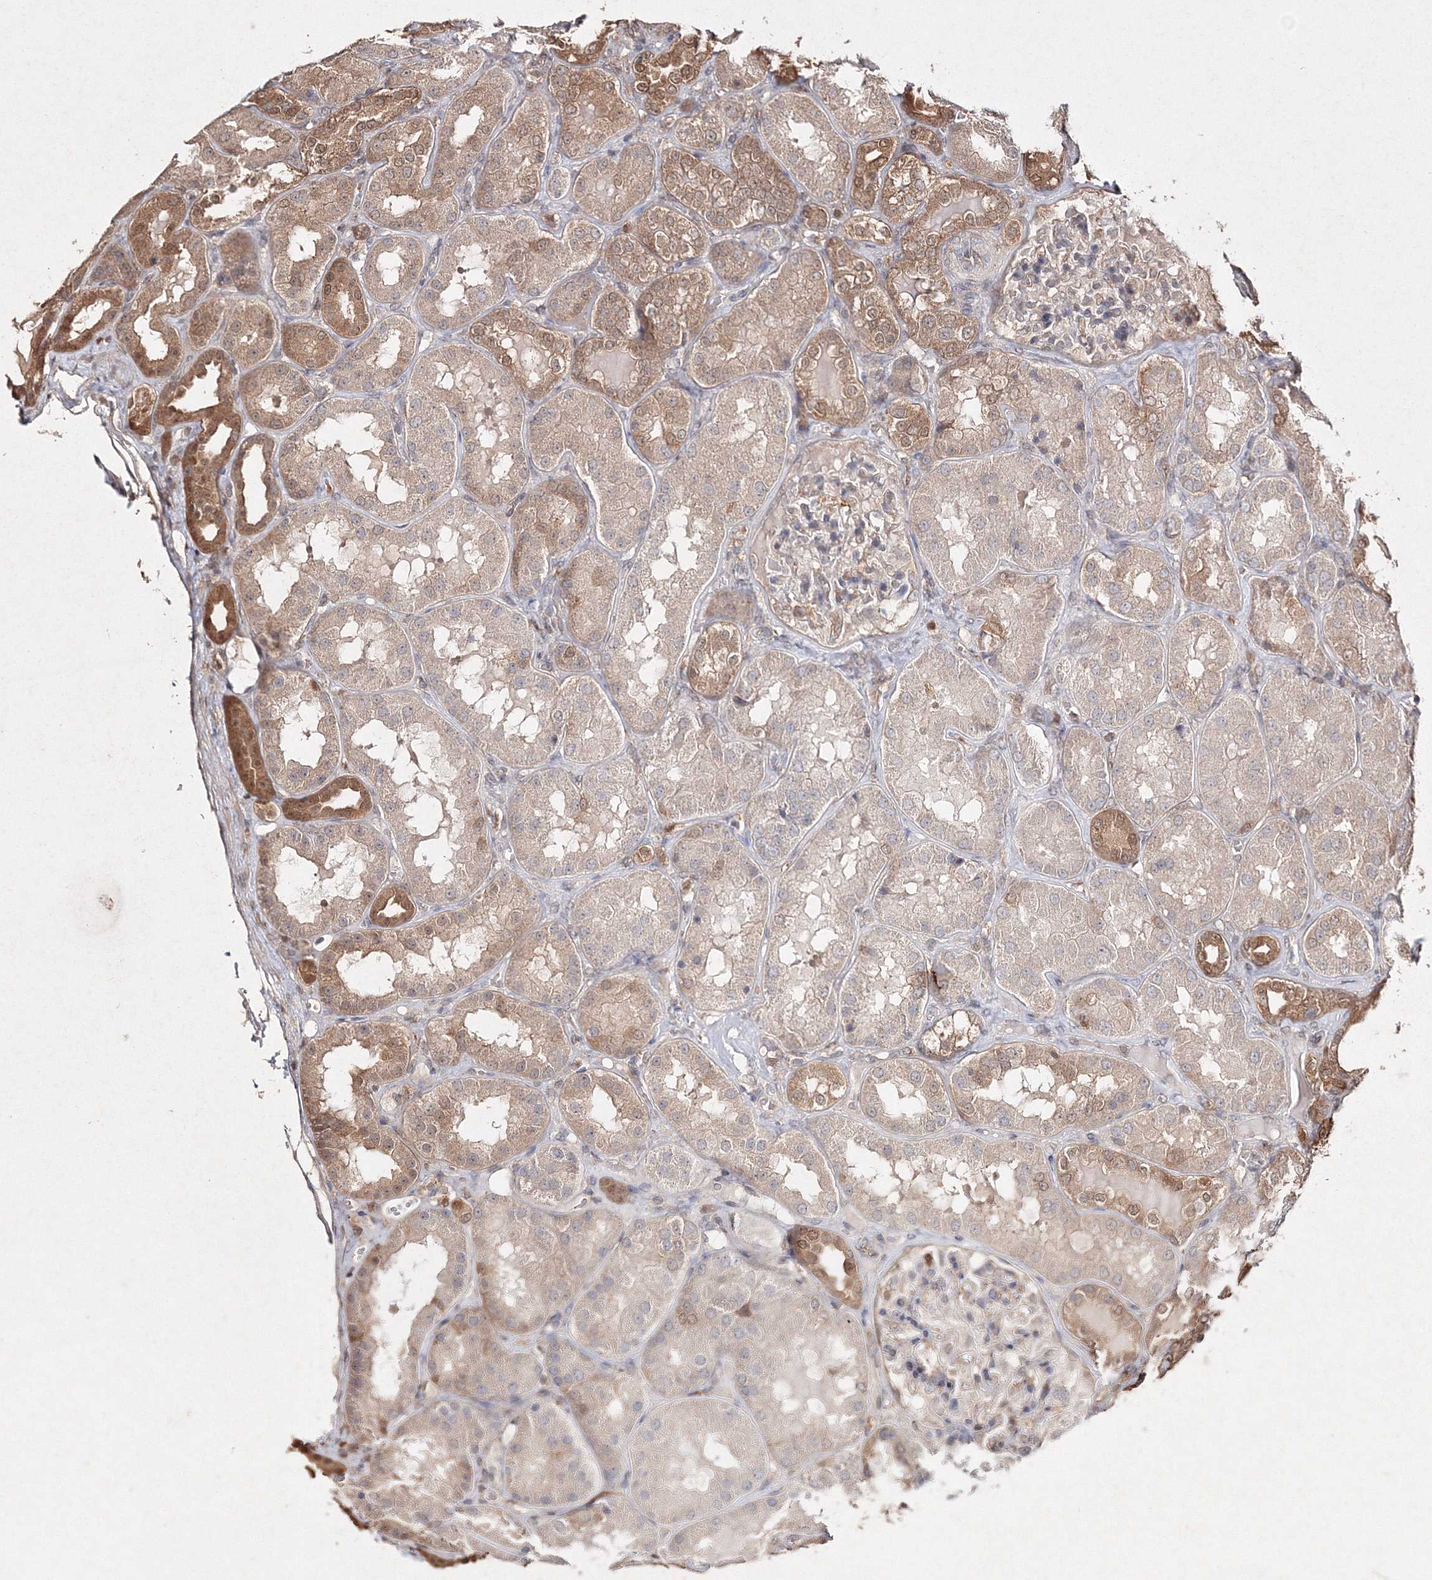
{"staining": {"intensity": "moderate", "quantity": "<25%", "location": "nuclear"}, "tissue": "kidney", "cell_type": "Cells in glomeruli", "image_type": "normal", "snomed": [{"axis": "morphology", "description": "Normal tissue, NOS"}, {"axis": "topography", "description": "Kidney"}], "caption": "Moderate nuclear positivity for a protein is seen in approximately <25% of cells in glomeruli of normal kidney using immunohistochemistry (IHC).", "gene": "S100A11", "patient": {"sex": "female", "age": 56}}